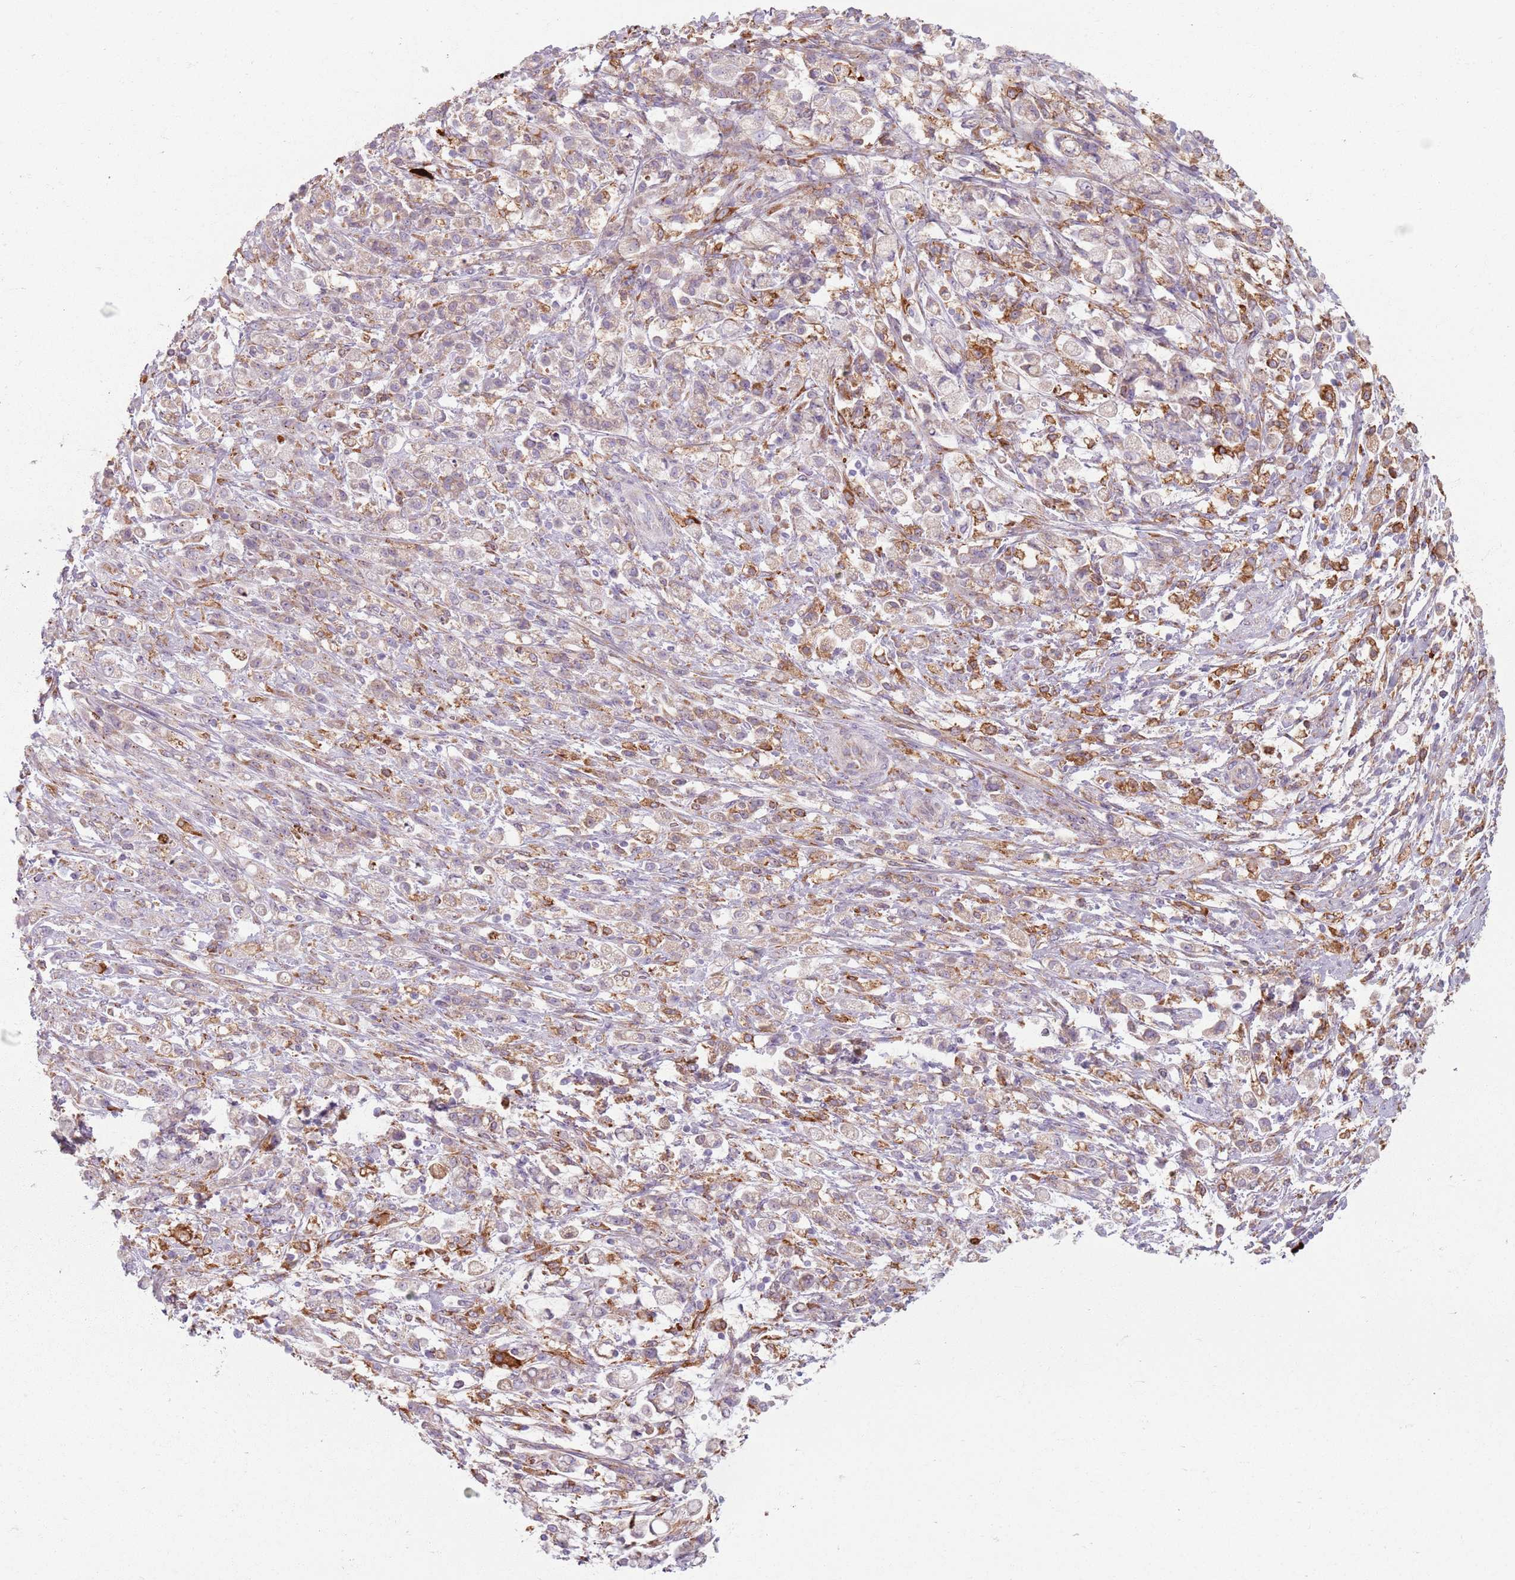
{"staining": {"intensity": "moderate", "quantity": "25%-75%", "location": "cytoplasmic/membranous"}, "tissue": "stomach cancer", "cell_type": "Tumor cells", "image_type": "cancer", "snomed": [{"axis": "morphology", "description": "Adenocarcinoma, NOS"}, {"axis": "topography", "description": "Stomach"}], "caption": "Immunohistochemical staining of human stomach adenocarcinoma reveals medium levels of moderate cytoplasmic/membranous protein expression in about 25%-75% of tumor cells. The staining was performed using DAB (3,3'-diaminobenzidine), with brown indicating positive protein expression. Nuclei are stained blue with hematoxylin.", "gene": "COLGALT1", "patient": {"sex": "female", "age": 60}}